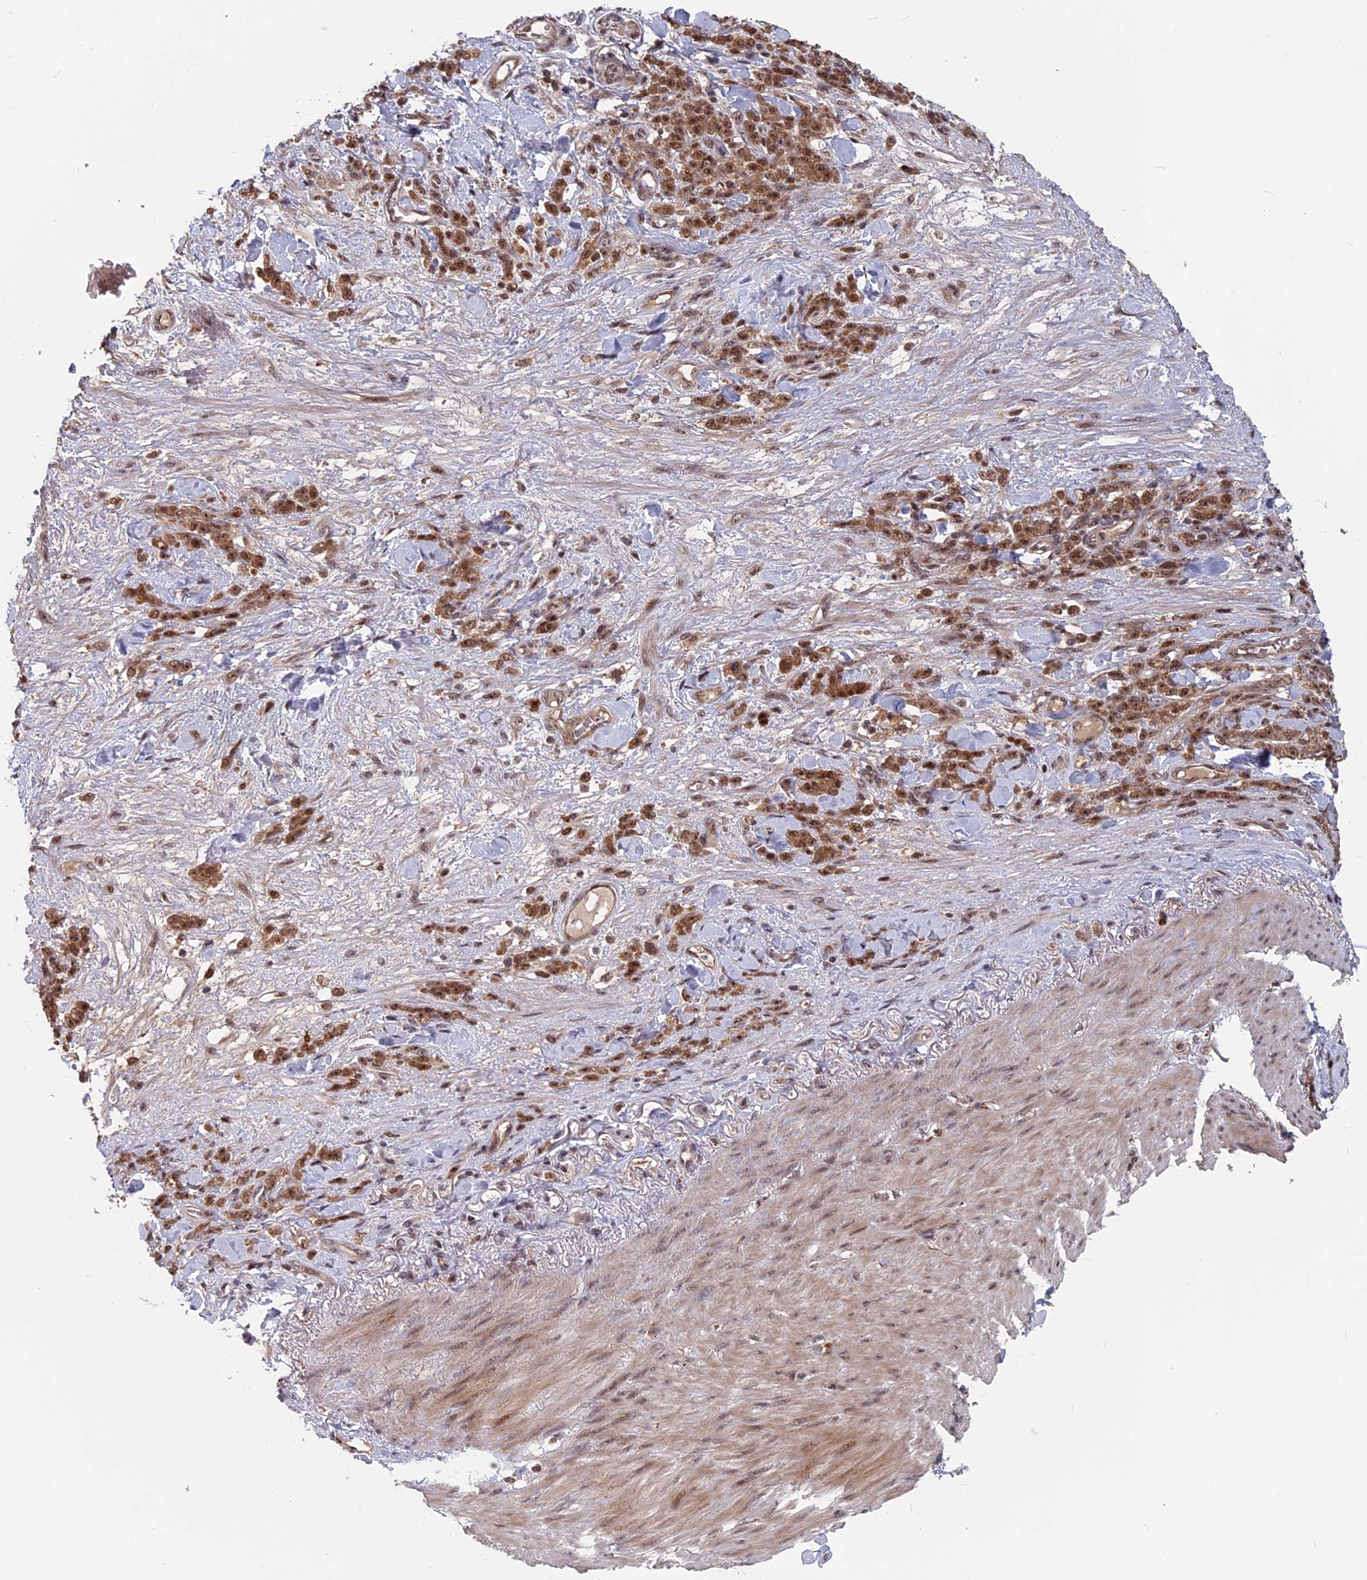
{"staining": {"intensity": "moderate", "quantity": ">75%", "location": "cytoplasmic/membranous,nuclear"}, "tissue": "stomach cancer", "cell_type": "Tumor cells", "image_type": "cancer", "snomed": [{"axis": "morphology", "description": "Normal tissue, NOS"}, {"axis": "morphology", "description": "Adenocarcinoma, NOS"}, {"axis": "topography", "description": "Stomach"}], "caption": "Immunohistochemical staining of adenocarcinoma (stomach) reveals medium levels of moderate cytoplasmic/membranous and nuclear protein staining in about >75% of tumor cells. (DAB (3,3'-diaminobenzidine) IHC, brown staining for protein, blue staining for nuclei).", "gene": "CACTIN", "patient": {"sex": "male", "age": 82}}